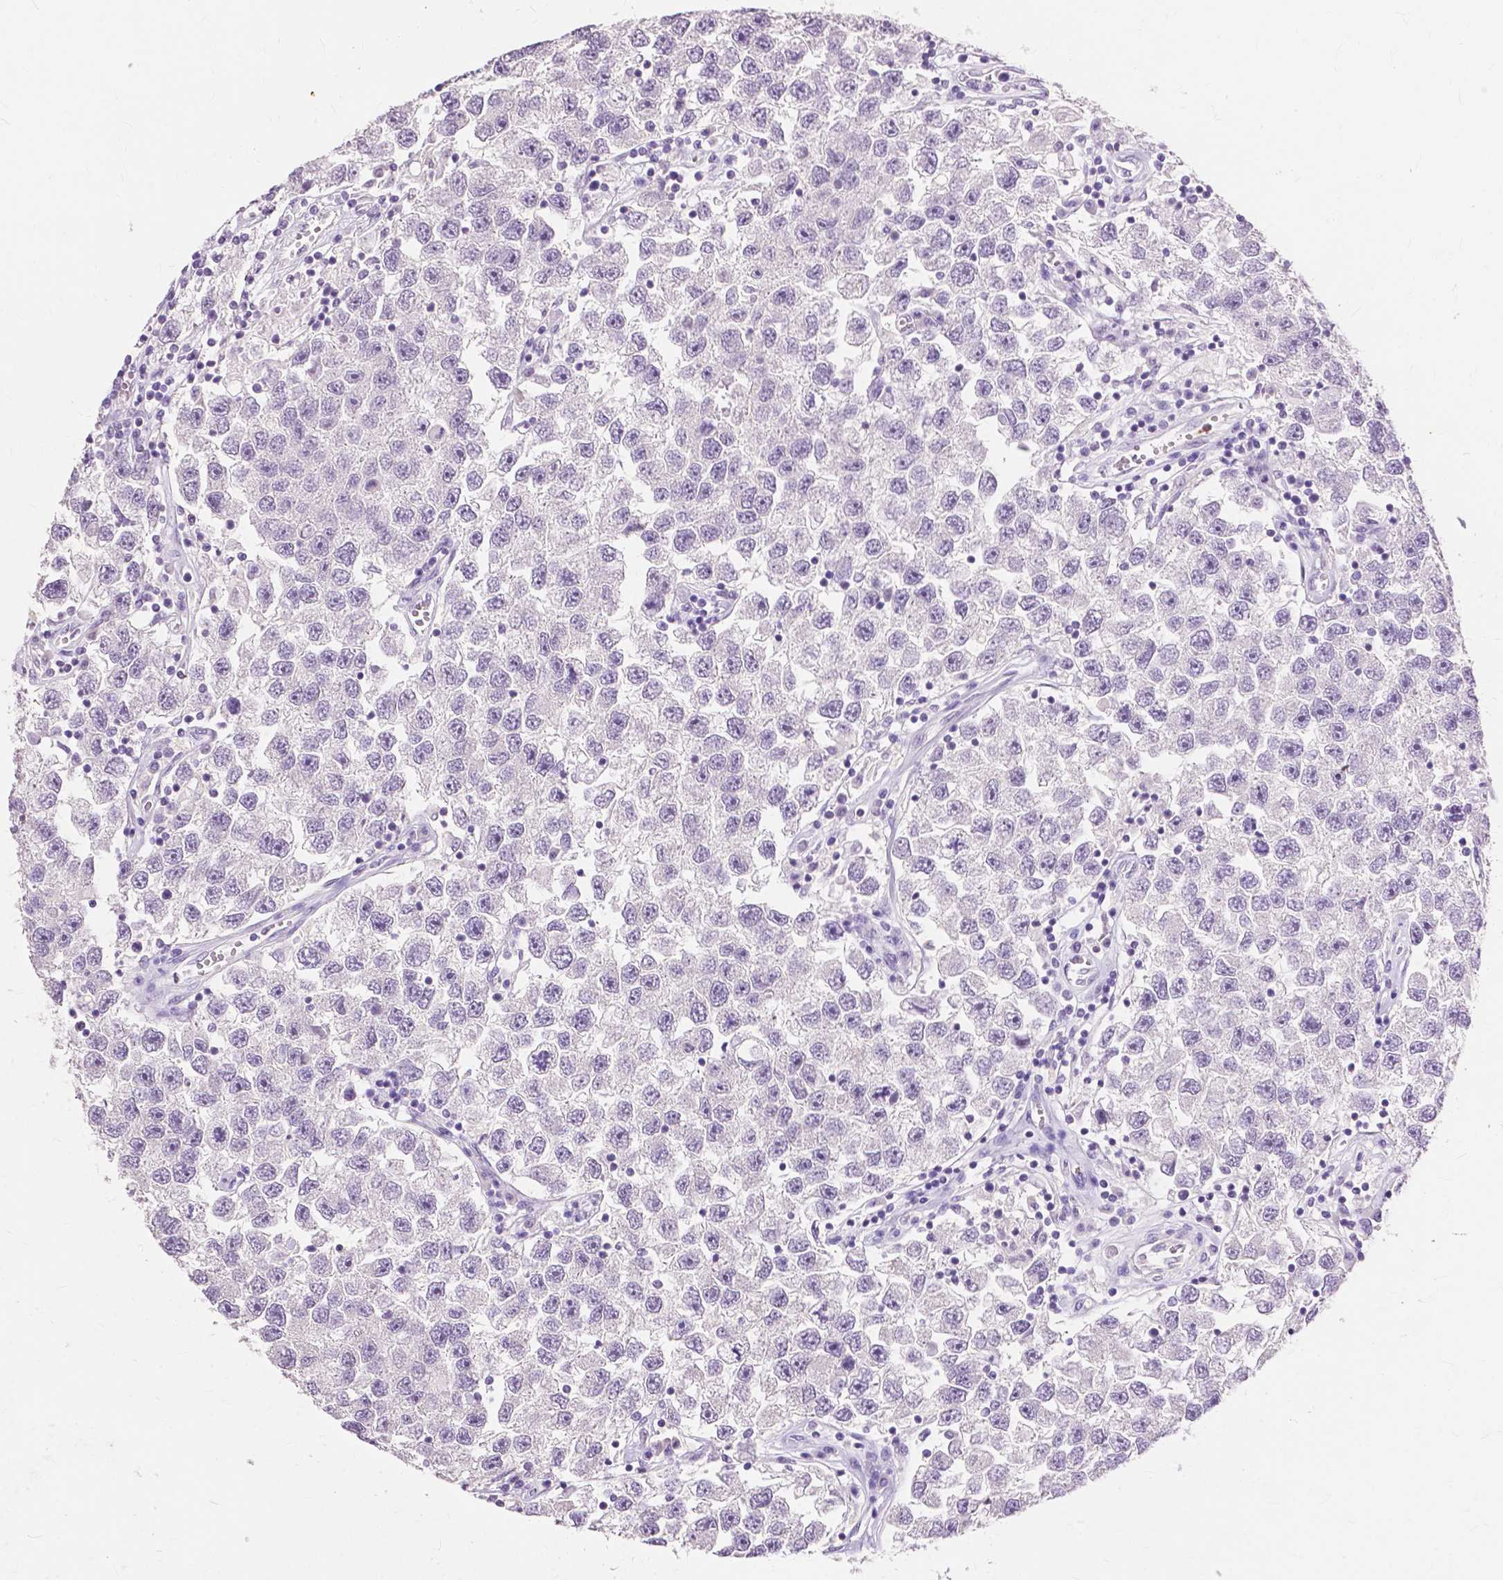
{"staining": {"intensity": "negative", "quantity": "none", "location": "none"}, "tissue": "testis cancer", "cell_type": "Tumor cells", "image_type": "cancer", "snomed": [{"axis": "morphology", "description": "Seminoma, NOS"}, {"axis": "topography", "description": "Testis"}], "caption": "Tumor cells are negative for protein expression in human seminoma (testis).", "gene": "CXCR2", "patient": {"sex": "male", "age": 26}}